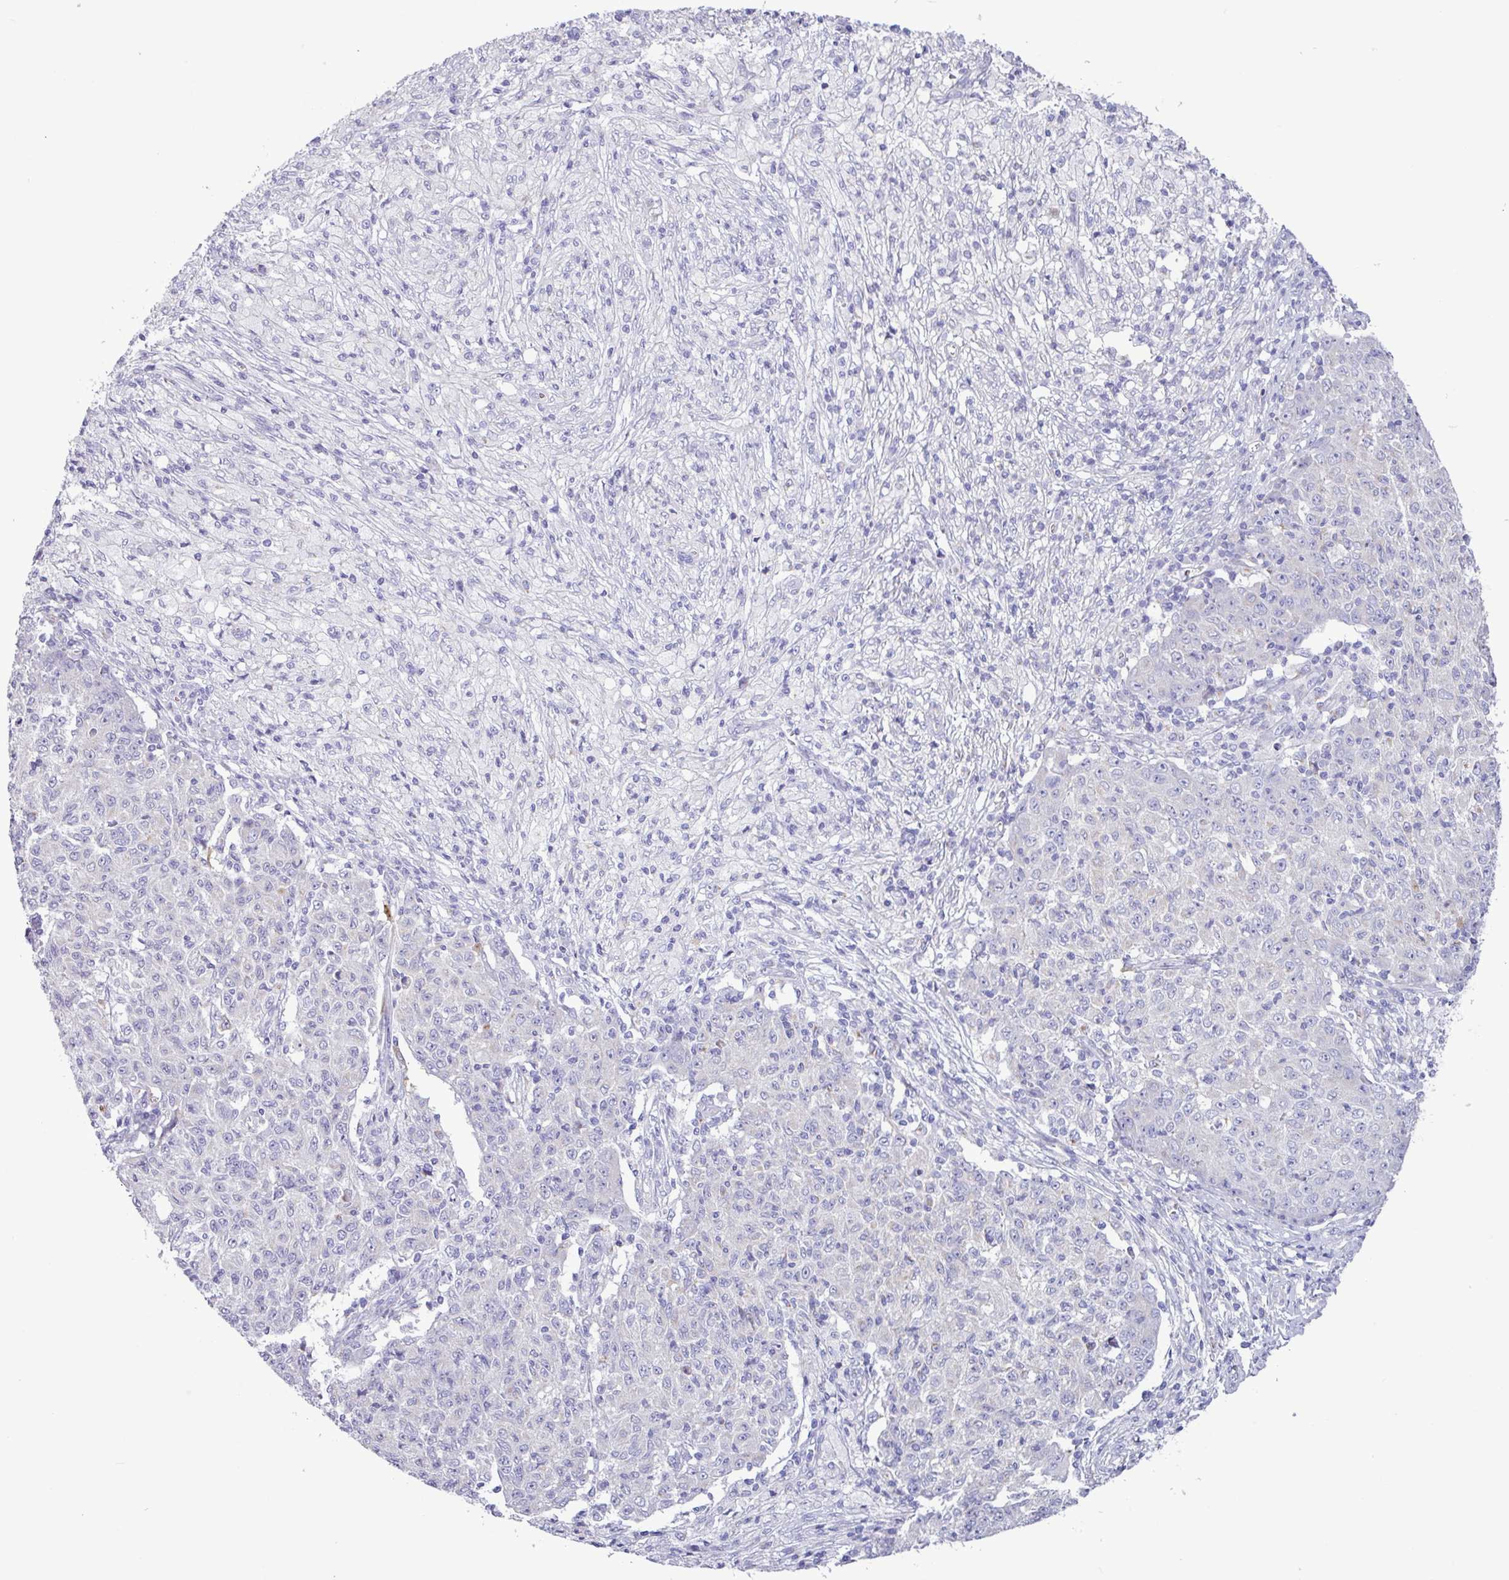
{"staining": {"intensity": "negative", "quantity": "none", "location": "none"}, "tissue": "ovarian cancer", "cell_type": "Tumor cells", "image_type": "cancer", "snomed": [{"axis": "morphology", "description": "Carcinoma, endometroid"}, {"axis": "topography", "description": "Ovary"}], "caption": "A micrograph of ovarian endometroid carcinoma stained for a protein displays no brown staining in tumor cells. (DAB (3,3'-diaminobenzidine) IHC, high magnification).", "gene": "STIMATE", "patient": {"sex": "female", "age": 42}}